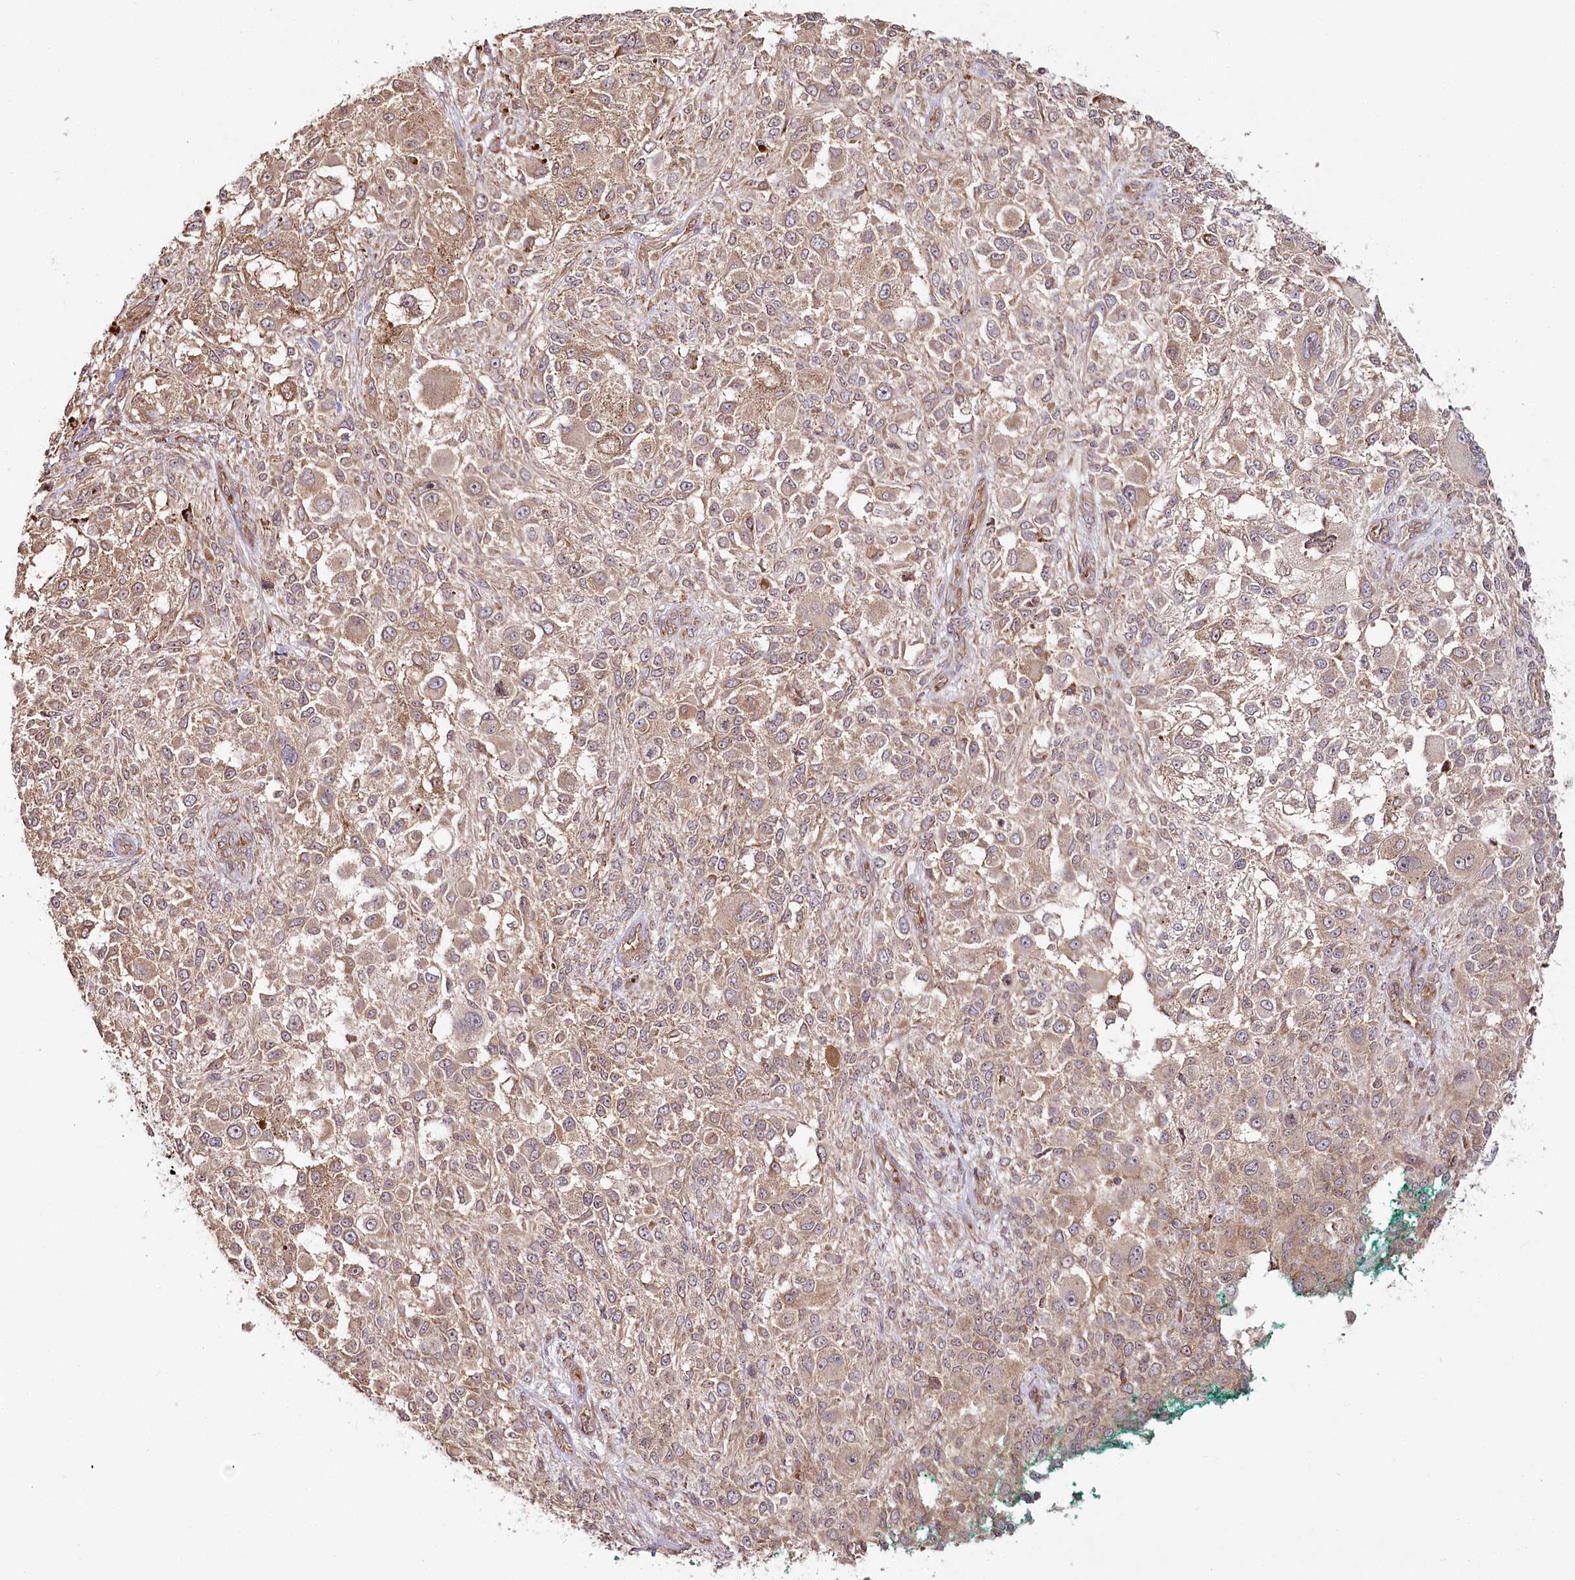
{"staining": {"intensity": "moderate", "quantity": ">75%", "location": "cytoplasmic/membranous"}, "tissue": "melanoma", "cell_type": "Tumor cells", "image_type": "cancer", "snomed": [{"axis": "morphology", "description": "Necrosis, NOS"}, {"axis": "morphology", "description": "Malignant melanoma, NOS"}, {"axis": "topography", "description": "Skin"}], "caption": "Immunohistochemistry histopathology image of neoplastic tissue: human melanoma stained using immunohistochemistry (IHC) demonstrates medium levels of moderate protein expression localized specifically in the cytoplasmic/membranous of tumor cells, appearing as a cytoplasmic/membranous brown color.", "gene": "OTUD4", "patient": {"sex": "female", "age": 87}}